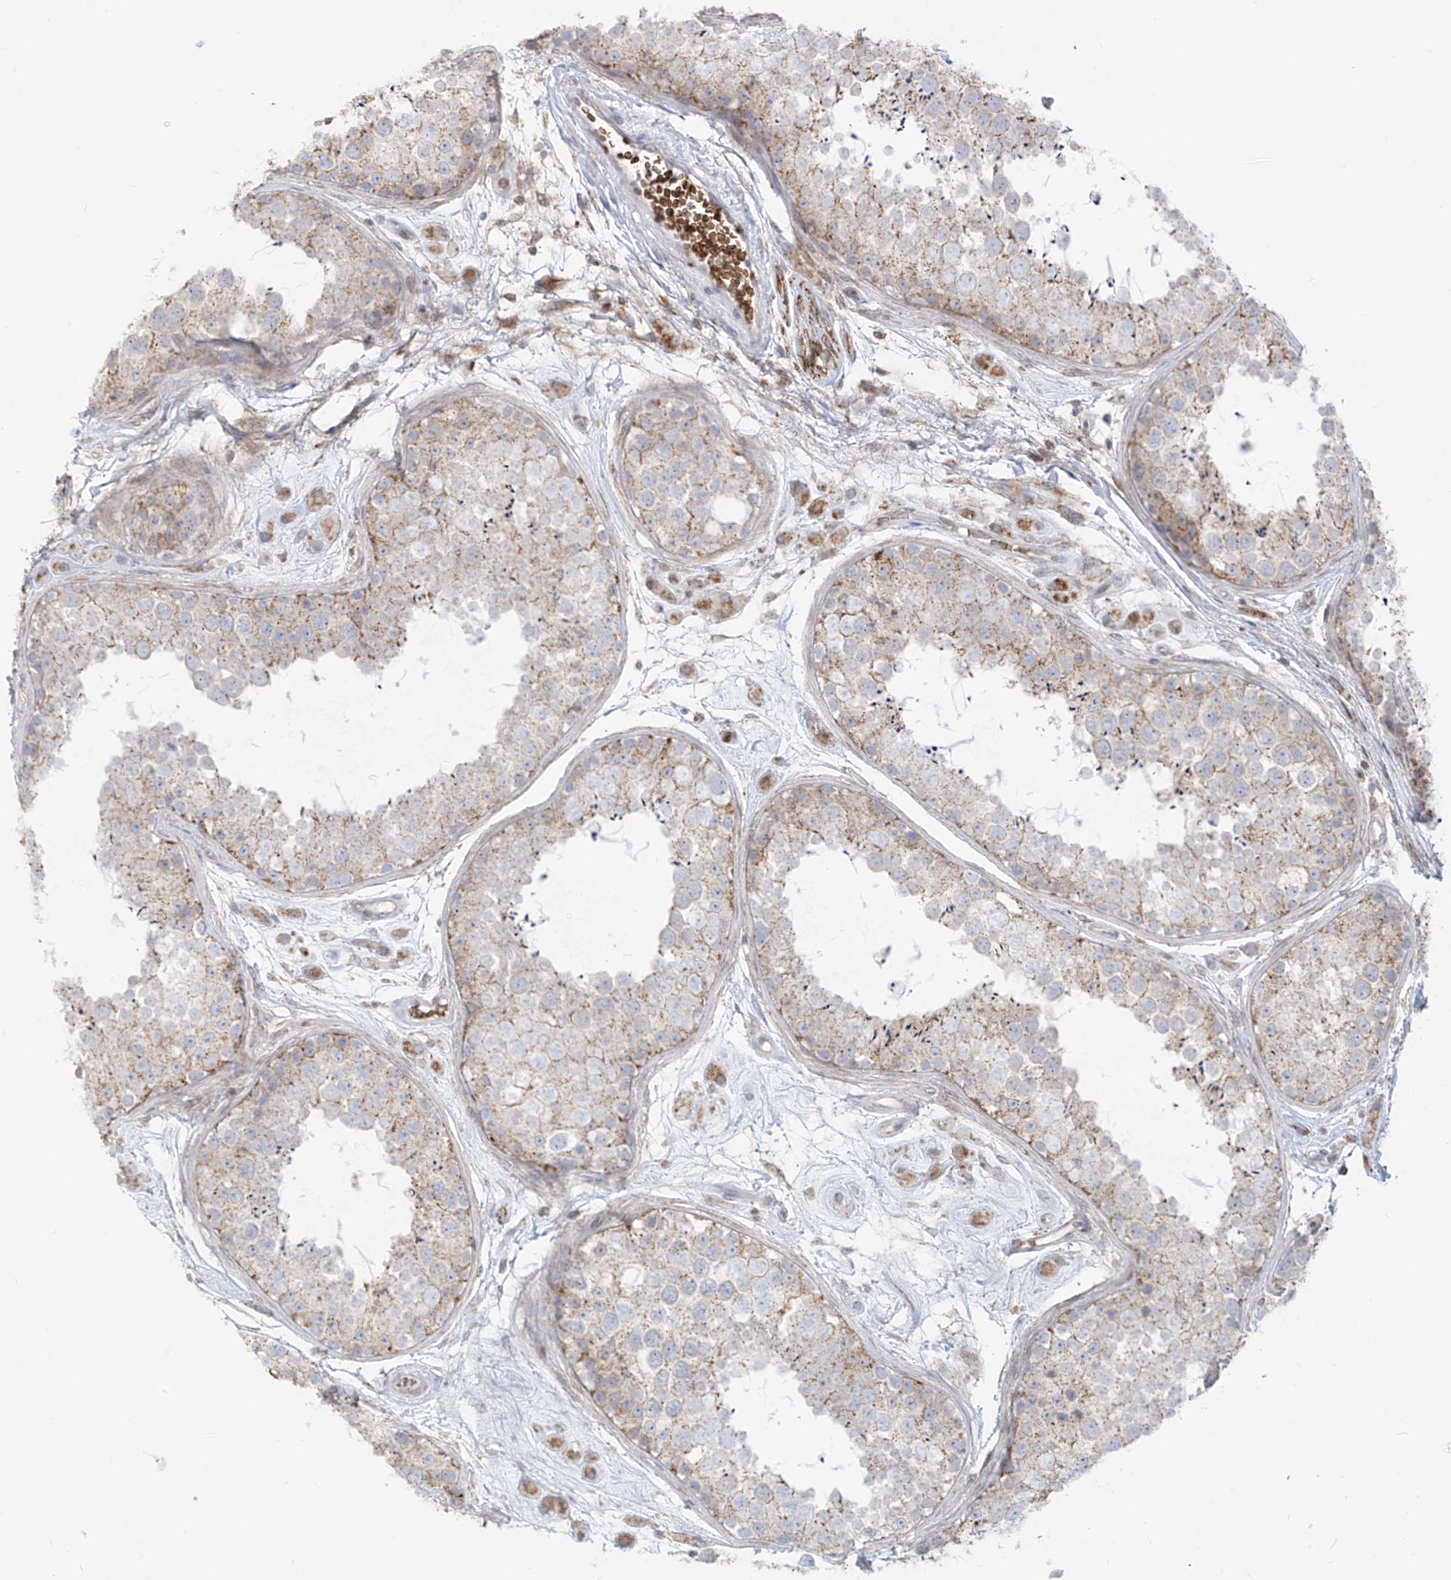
{"staining": {"intensity": "weak", "quantity": "25%-75%", "location": "cytoplasmic/membranous"}, "tissue": "testis", "cell_type": "Cells in seminiferous ducts", "image_type": "normal", "snomed": [{"axis": "morphology", "description": "Normal tissue, NOS"}, {"axis": "topography", "description": "Testis"}], "caption": "Protein staining displays weak cytoplasmic/membranous positivity in approximately 25%-75% of cells in seminiferous ducts in benign testis.", "gene": "ARHGEF40", "patient": {"sex": "male", "age": 25}}